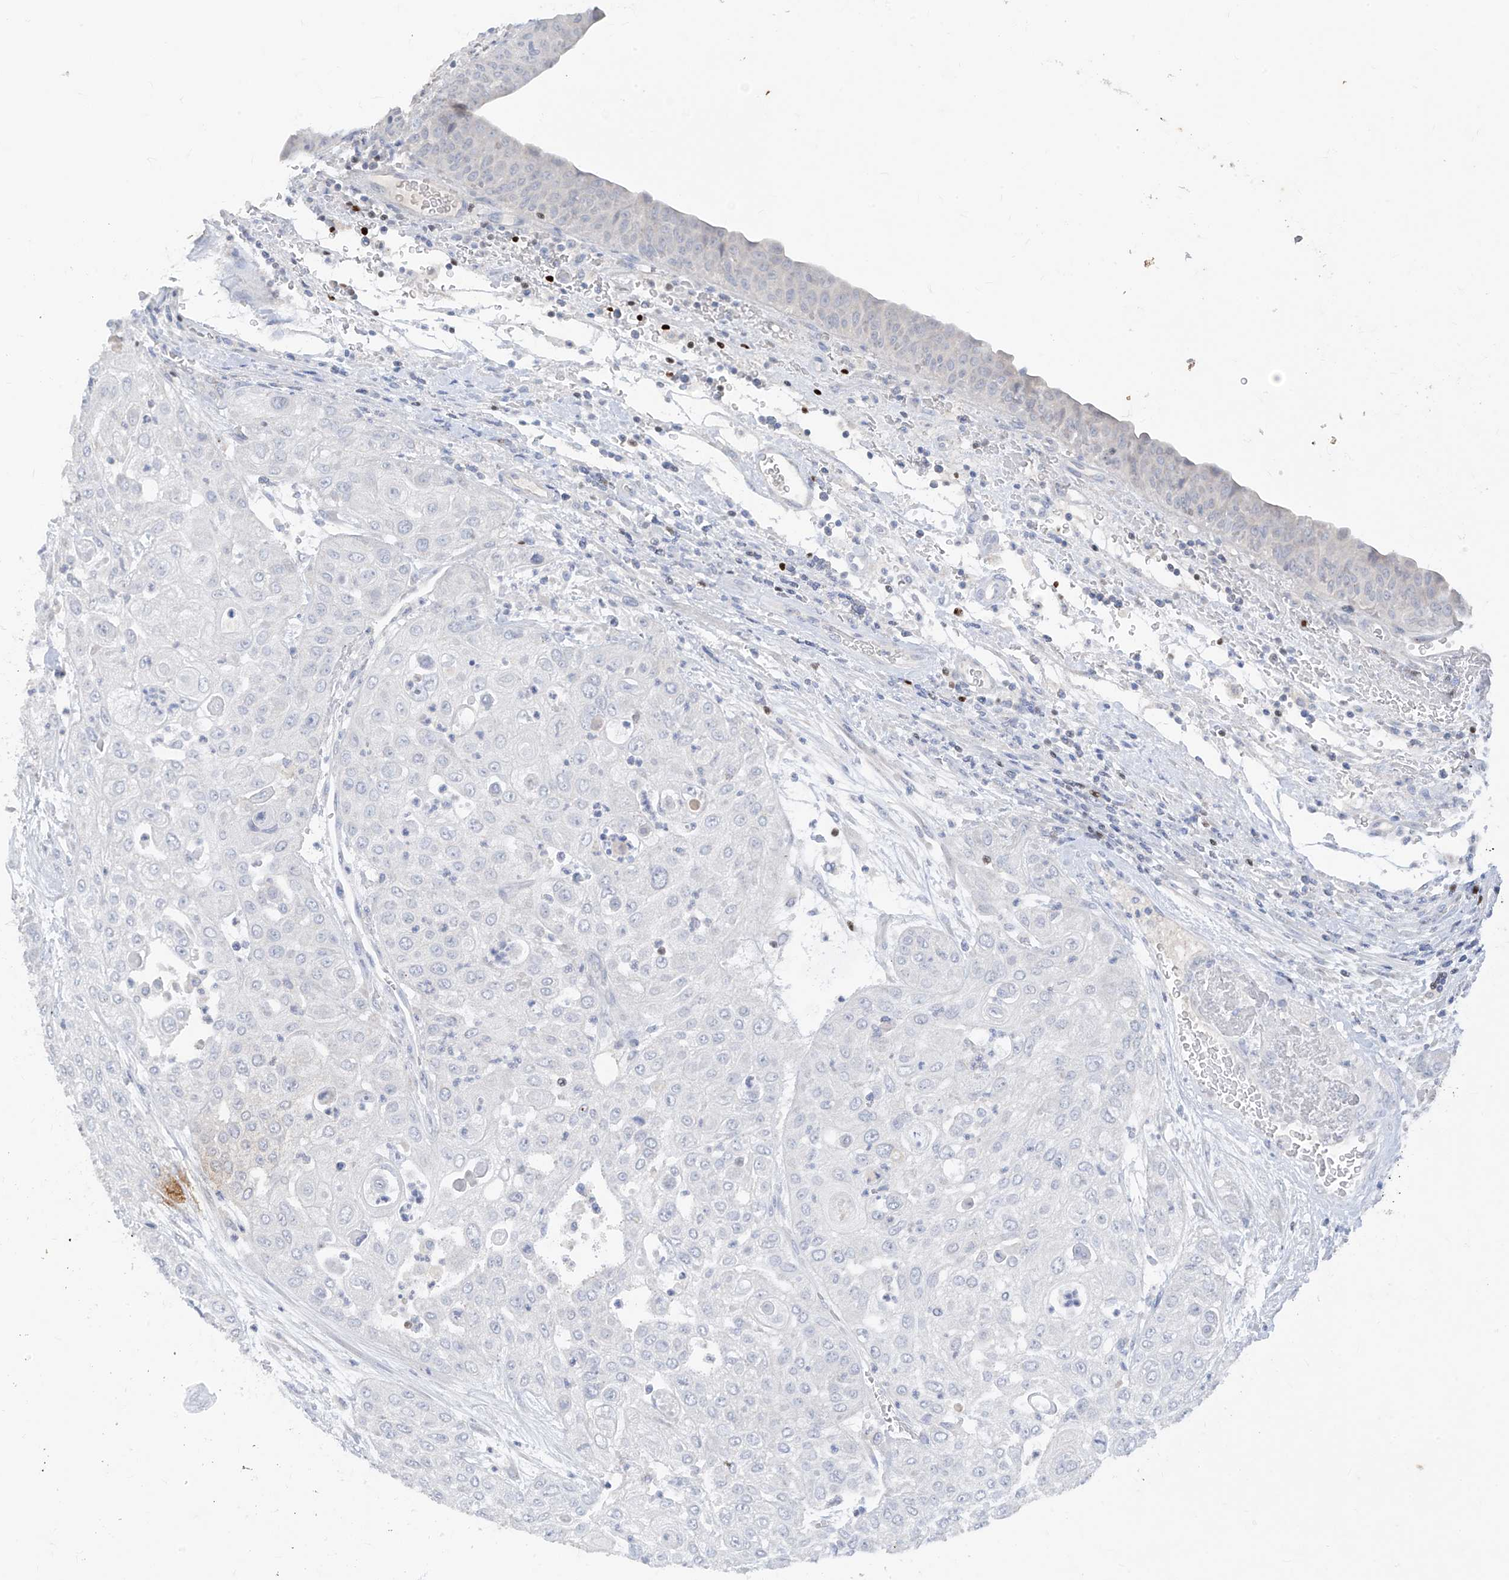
{"staining": {"intensity": "negative", "quantity": "none", "location": "none"}, "tissue": "urothelial cancer", "cell_type": "Tumor cells", "image_type": "cancer", "snomed": [{"axis": "morphology", "description": "Urothelial carcinoma, High grade"}, {"axis": "topography", "description": "Urinary bladder"}], "caption": "An immunohistochemistry histopathology image of urothelial carcinoma (high-grade) is shown. There is no staining in tumor cells of urothelial carcinoma (high-grade).", "gene": "TBX21", "patient": {"sex": "female", "age": 79}}